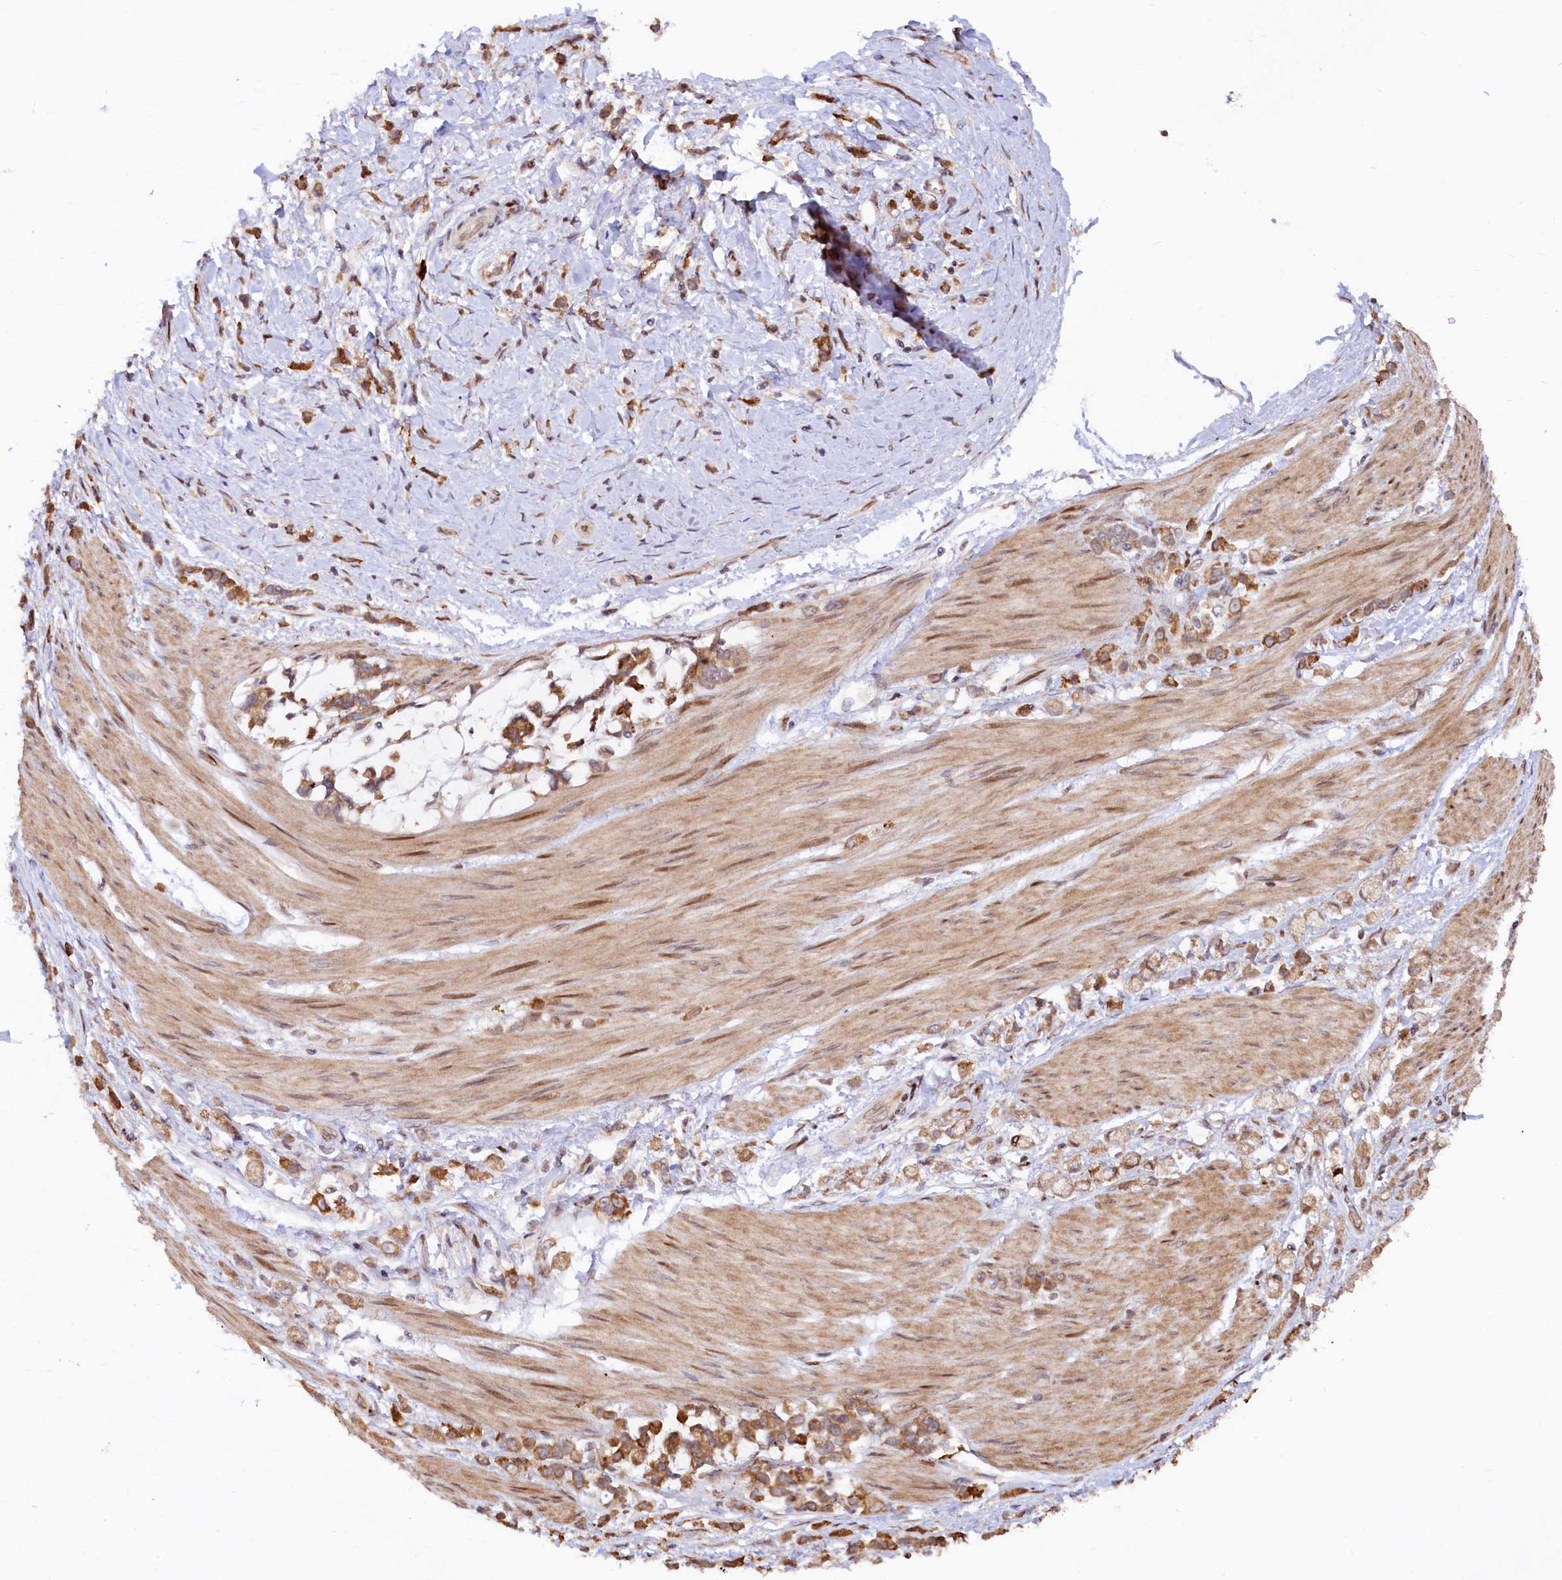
{"staining": {"intensity": "moderate", "quantity": ">75%", "location": "cytoplasmic/membranous"}, "tissue": "stomach cancer", "cell_type": "Tumor cells", "image_type": "cancer", "snomed": [{"axis": "morphology", "description": "Adenocarcinoma, NOS"}, {"axis": "topography", "description": "Stomach"}], "caption": "Protein staining exhibits moderate cytoplasmic/membranous expression in approximately >75% of tumor cells in stomach cancer. Using DAB (3,3'-diaminobenzidine) (brown) and hematoxylin (blue) stains, captured at high magnification using brightfield microscopy.", "gene": "C5orf15", "patient": {"sex": "female", "age": 60}}